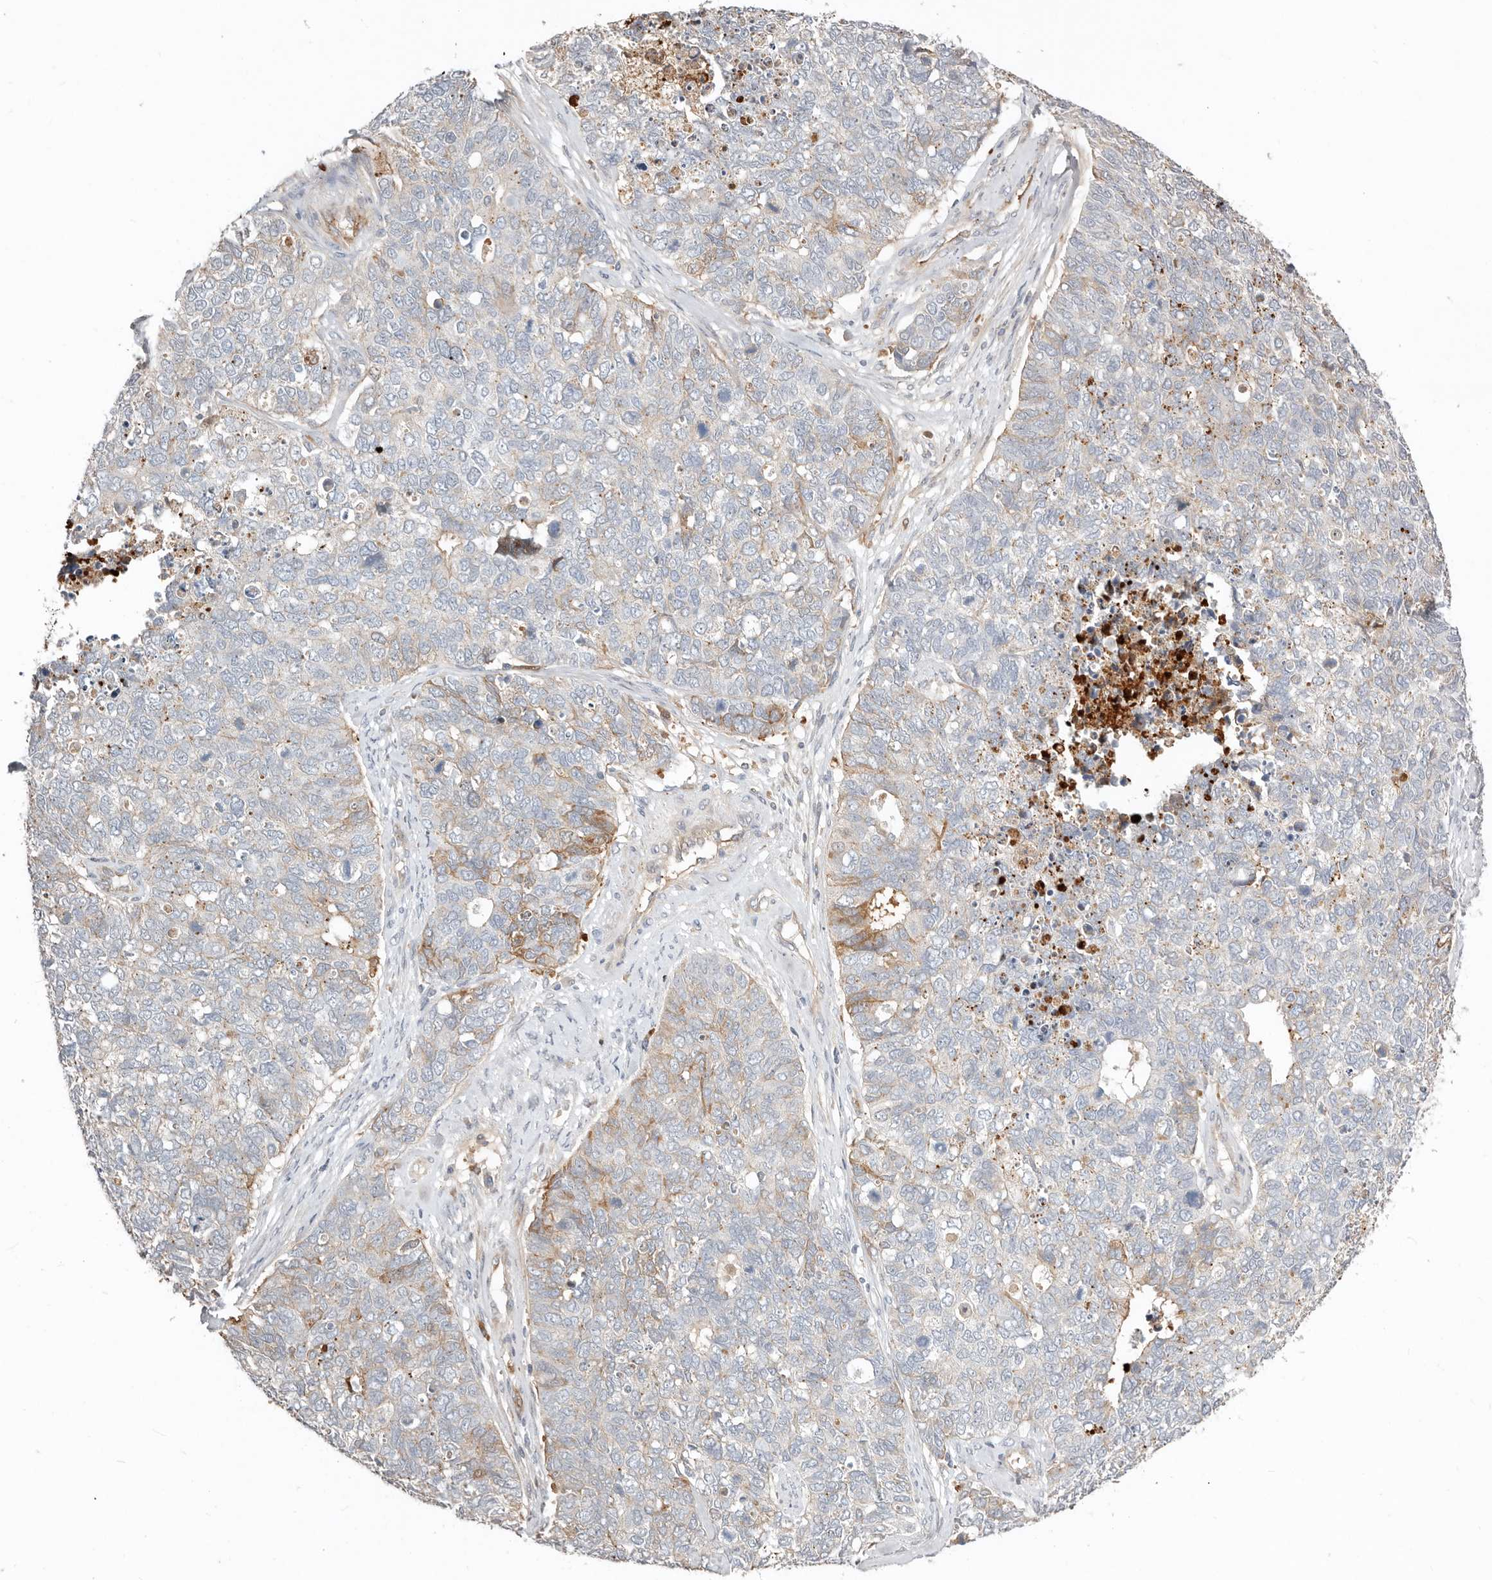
{"staining": {"intensity": "moderate", "quantity": "<25%", "location": "cytoplasmic/membranous"}, "tissue": "cervical cancer", "cell_type": "Tumor cells", "image_type": "cancer", "snomed": [{"axis": "morphology", "description": "Squamous cell carcinoma, NOS"}, {"axis": "topography", "description": "Cervix"}], "caption": "Cervical cancer was stained to show a protein in brown. There is low levels of moderate cytoplasmic/membranous expression in about <25% of tumor cells.", "gene": "MTFR2", "patient": {"sex": "female", "age": 63}}